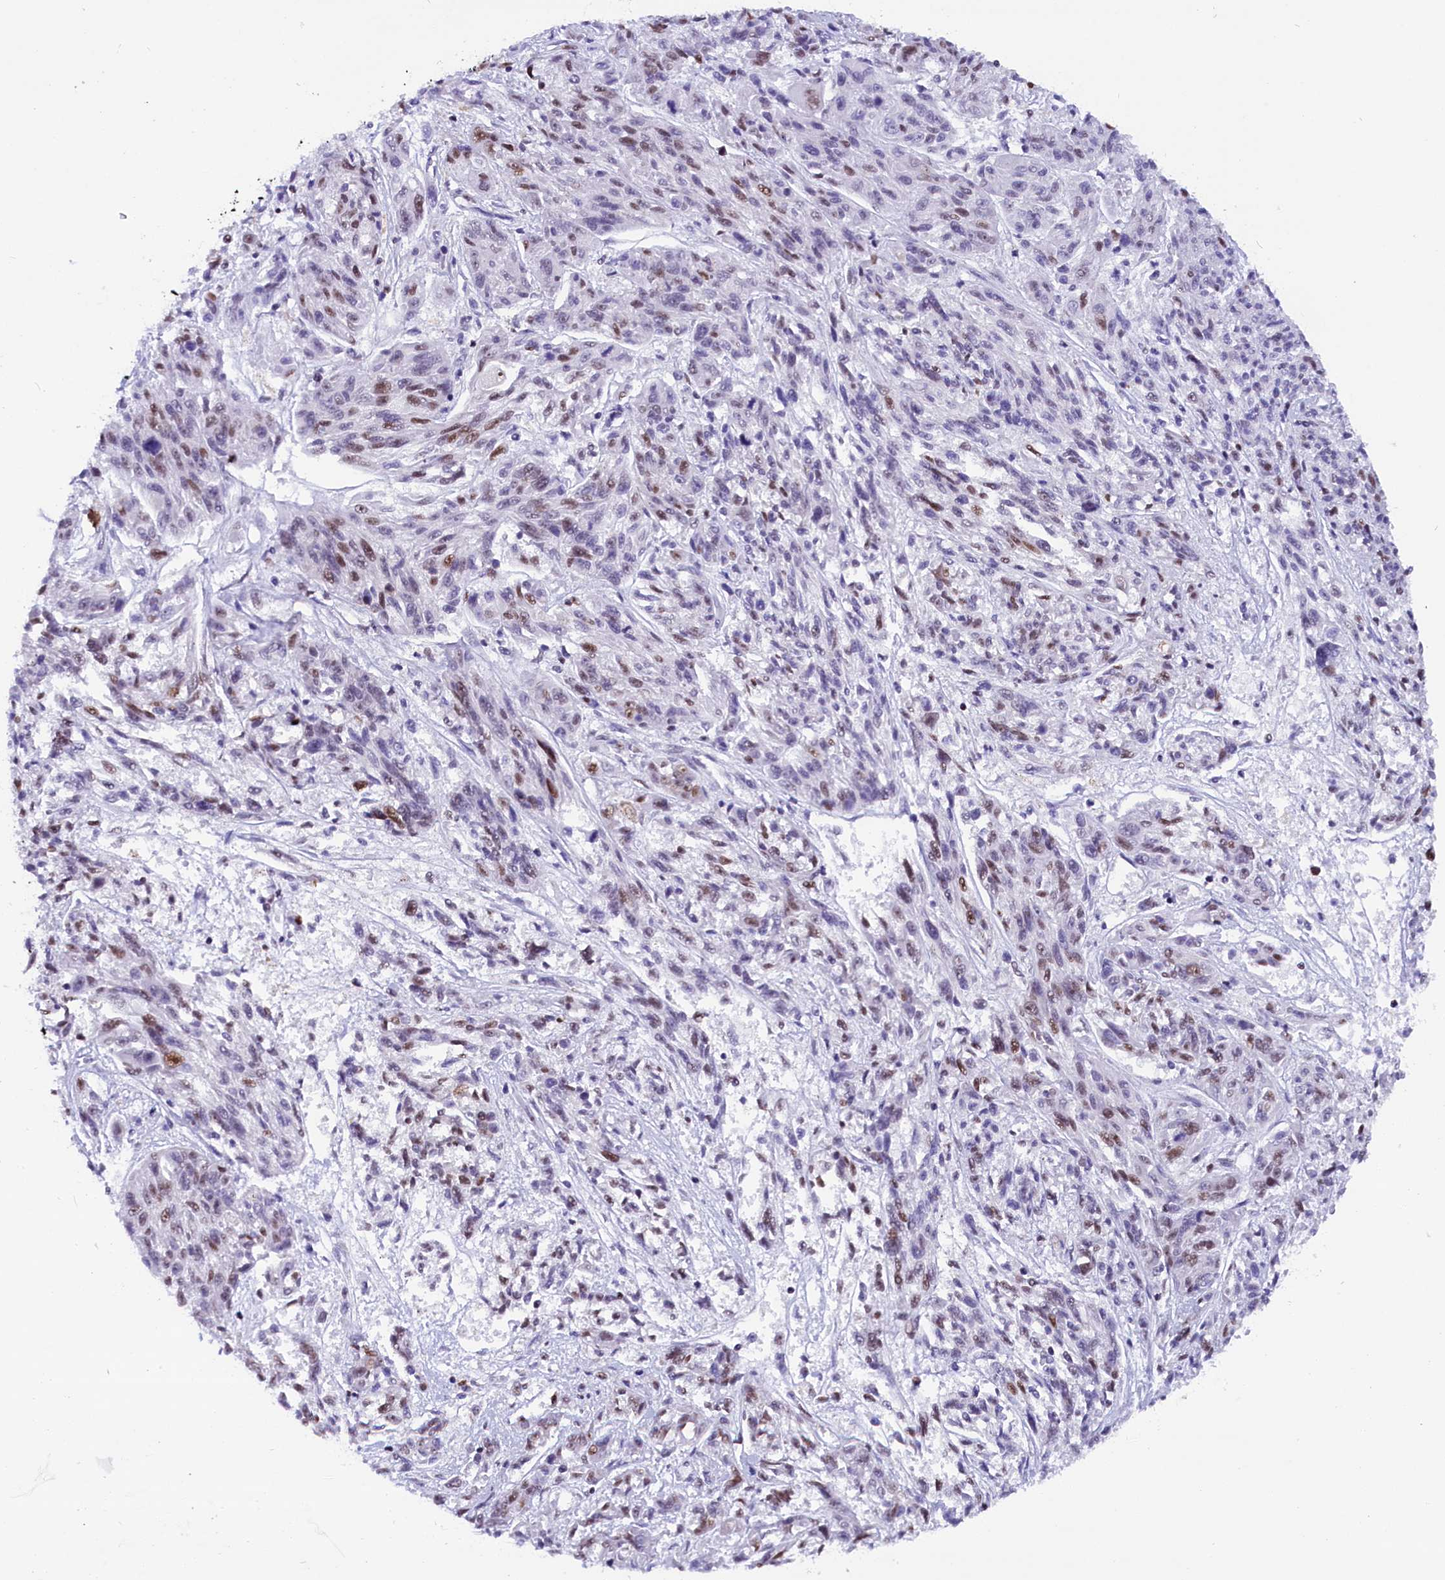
{"staining": {"intensity": "moderate", "quantity": "<25%", "location": "nuclear"}, "tissue": "melanoma", "cell_type": "Tumor cells", "image_type": "cancer", "snomed": [{"axis": "morphology", "description": "Malignant melanoma, NOS"}, {"axis": "topography", "description": "Skin"}], "caption": "Moderate nuclear staining for a protein is seen in approximately <25% of tumor cells of melanoma using immunohistochemistry.", "gene": "CDYL2", "patient": {"sex": "male", "age": 53}}